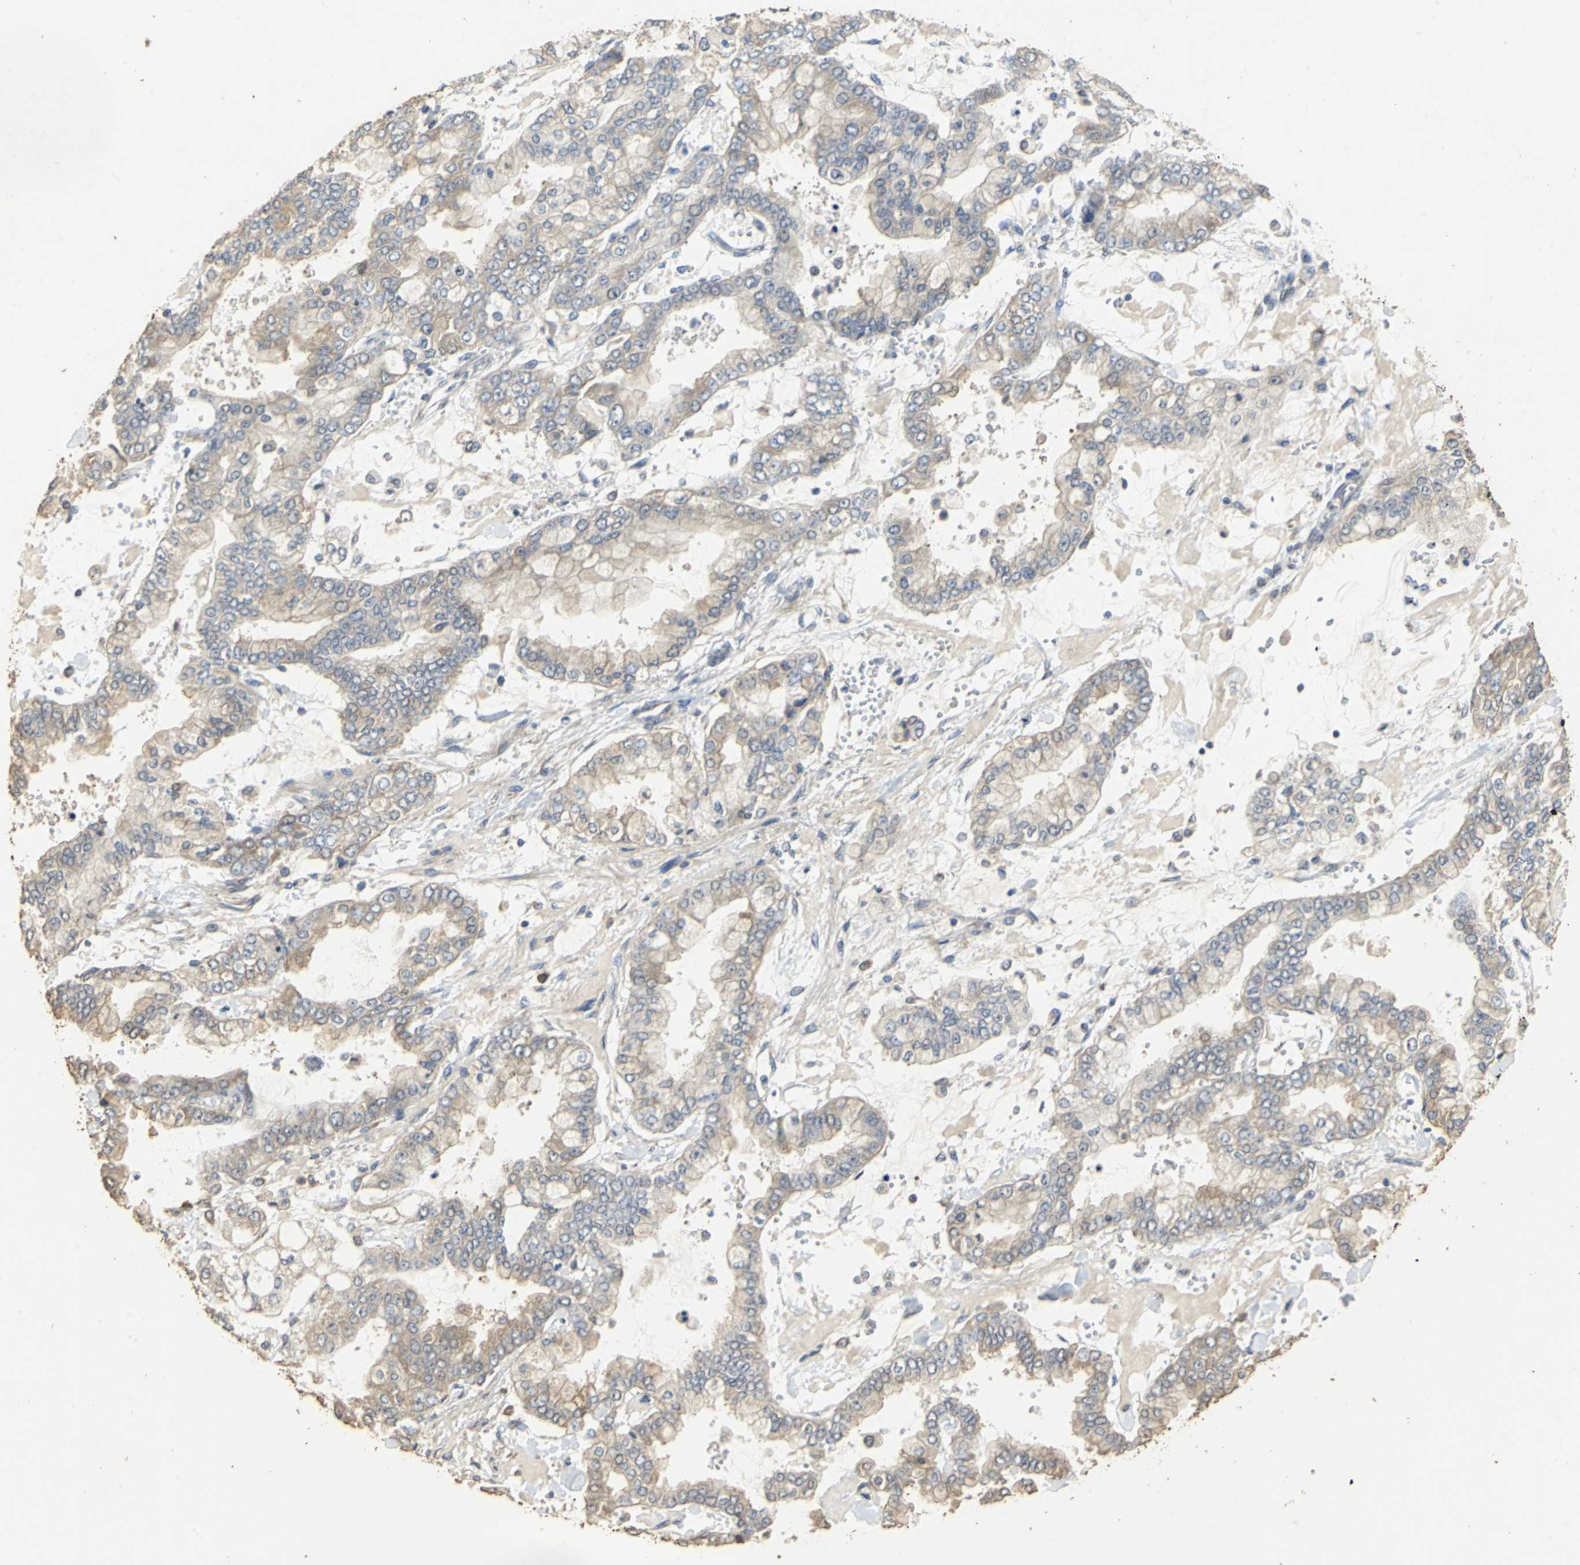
{"staining": {"intensity": "weak", "quantity": "25%-75%", "location": "cytoplasmic/membranous"}, "tissue": "stomach cancer", "cell_type": "Tumor cells", "image_type": "cancer", "snomed": [{"axis": "morphology", "description": "Normal tissue, NOS"}, {"axis": "morphology", "description": "Adenocarcinoma, NOS"}, {"axis": "topography", "description": "Stomach, upper"}, {"axis": "topography", "description": "Stomach"}], "caption": "IHC (DAB (3,3'-diaminobenzidine)) staining of human adenocarcinoma (stomach) reveals weak cytoplasmic/membranous protein staining in approximately 25%-75% of tumor cells.", "gene": "ACSL4", "patient": {"sex": "male", "age": 76}}